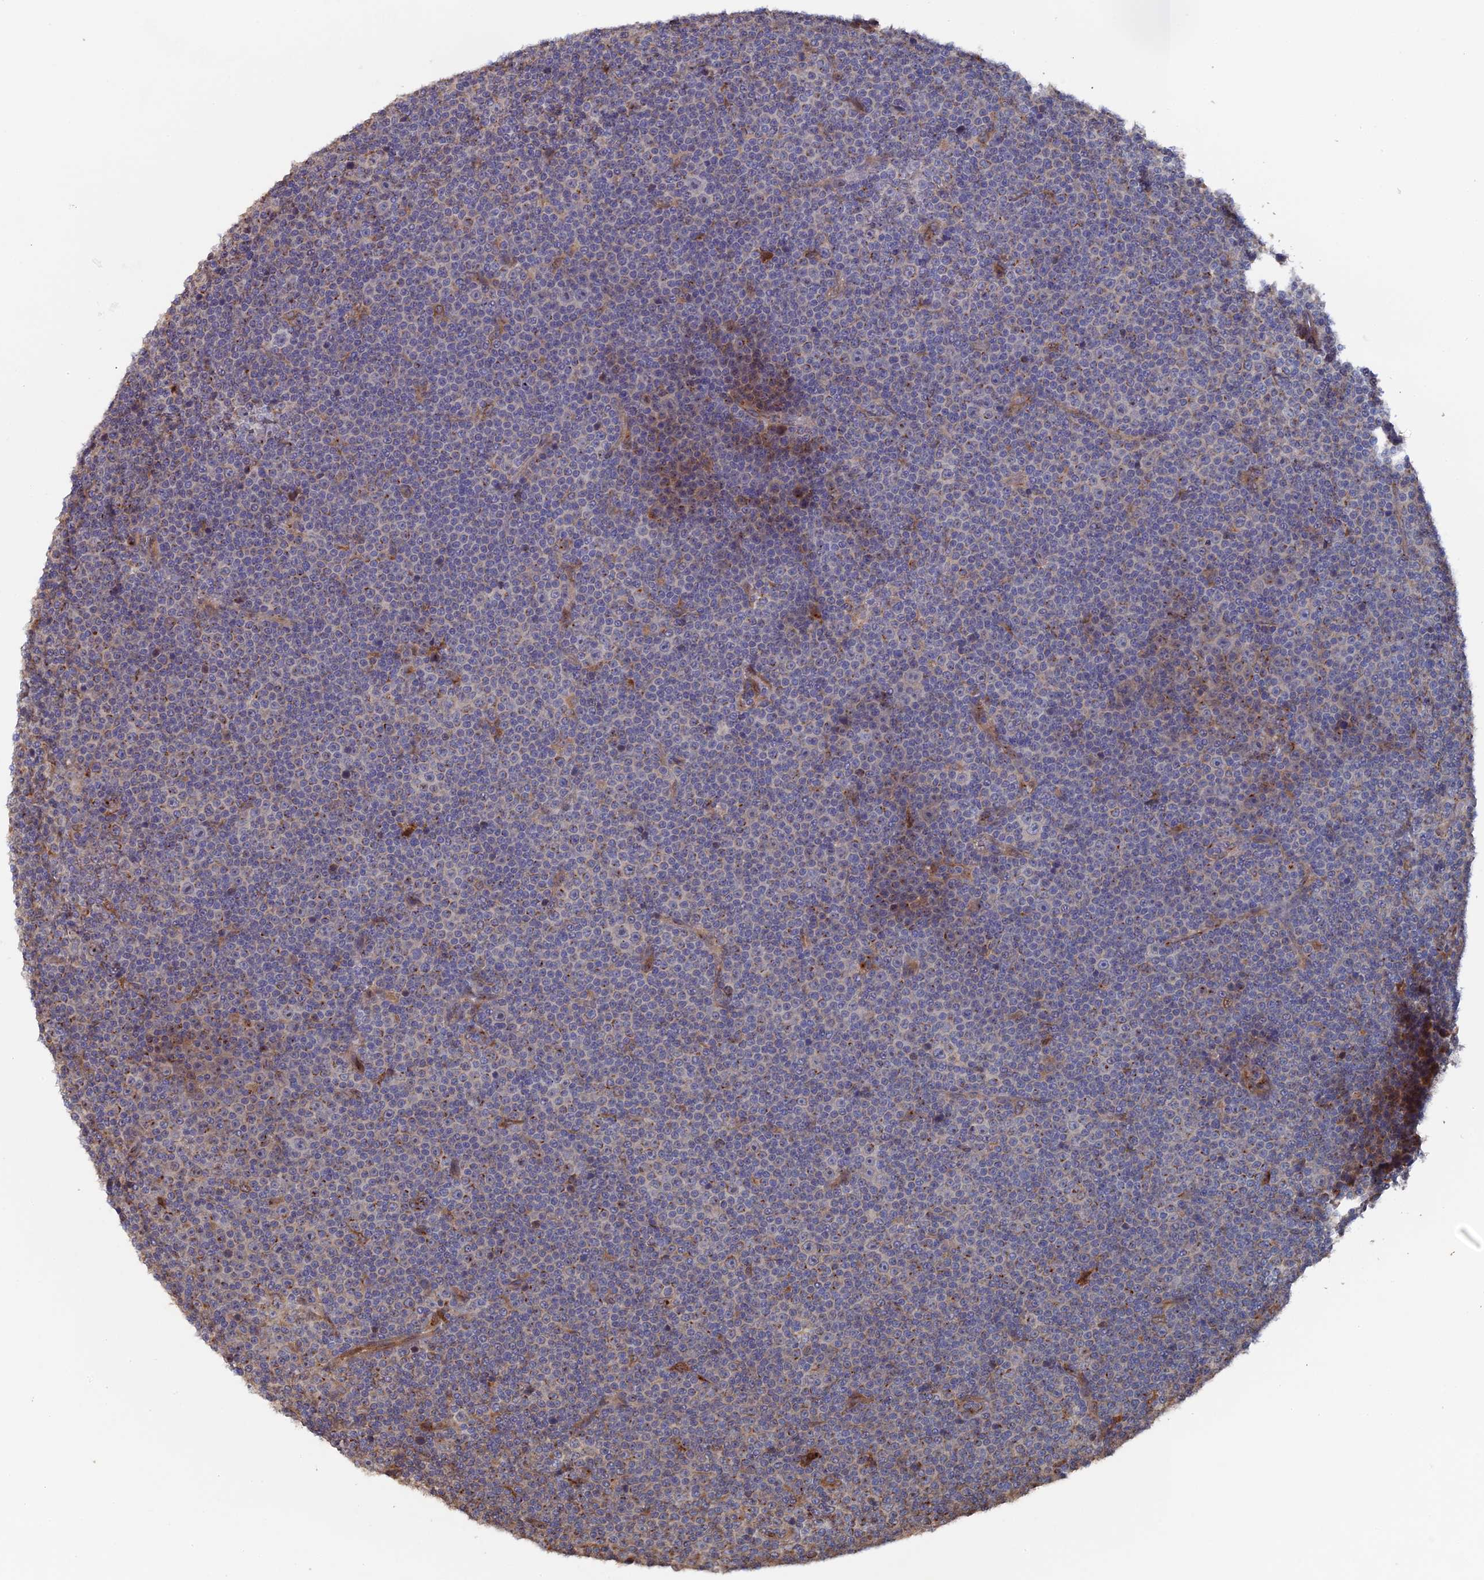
{"staining": {"intensity": "negative", "quantity": "none", "location": "none"}, "tissue": "lymphoma", "cell_type": "Tumor cells", "image_type": "cancer", "snomed": [{"axis": "morphology", "description": "Malignant lymphoma, non-Hodgkin's type, Low grade"}, {"axis": "topography", "description": "Lymph node"}], "caption": "Malignant lymphoma, non-Hodgkin's type (low-grade) stained for a protein using immunohistochemistry (IHC) exhibits no expression tumor cells.", "gene": "VPS37C", "patient": {"sex": "female", "age": 67}}